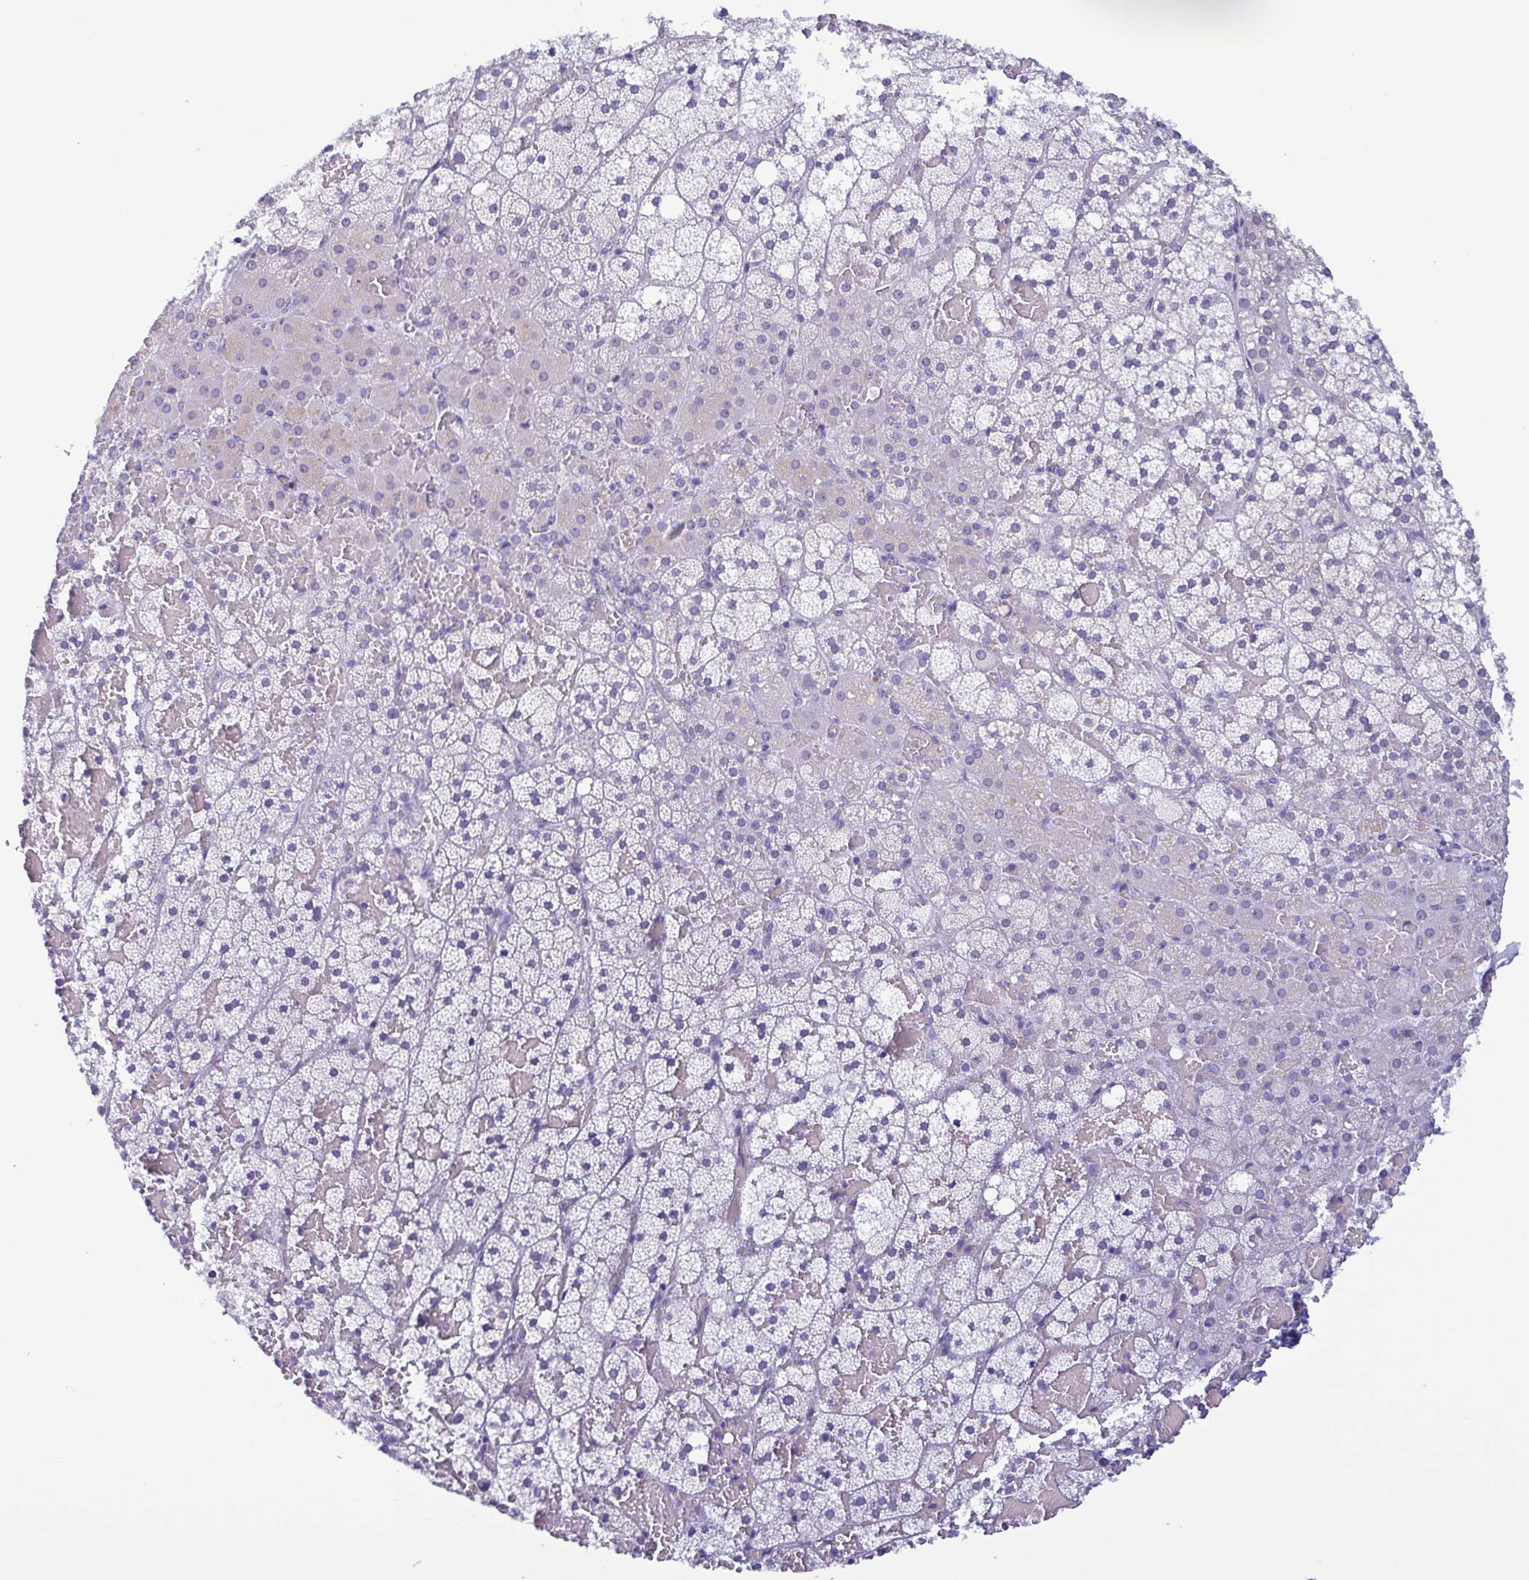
{"staining": {"intensity": "negative", "quantity": "none", "location": "none"}, "tissue": "adrenal gland", "cell_type": "Glandular cells", "image_type": "normal", "snomed": [{"axis": "morphology", "description": "Normal tissue, NOS"}, {"axis": "topography", "description": "Adrenal gland"}], "caption": "Immunohistochemistry (IHC) histopathology image of benign adrenal gland stained for a protein (brown), which shows no staining in glandular cells. (IHC, brightfield microscopy, high magnification).", "gene": "LDHC", "patient": {"sex": "male", "age": 53}}